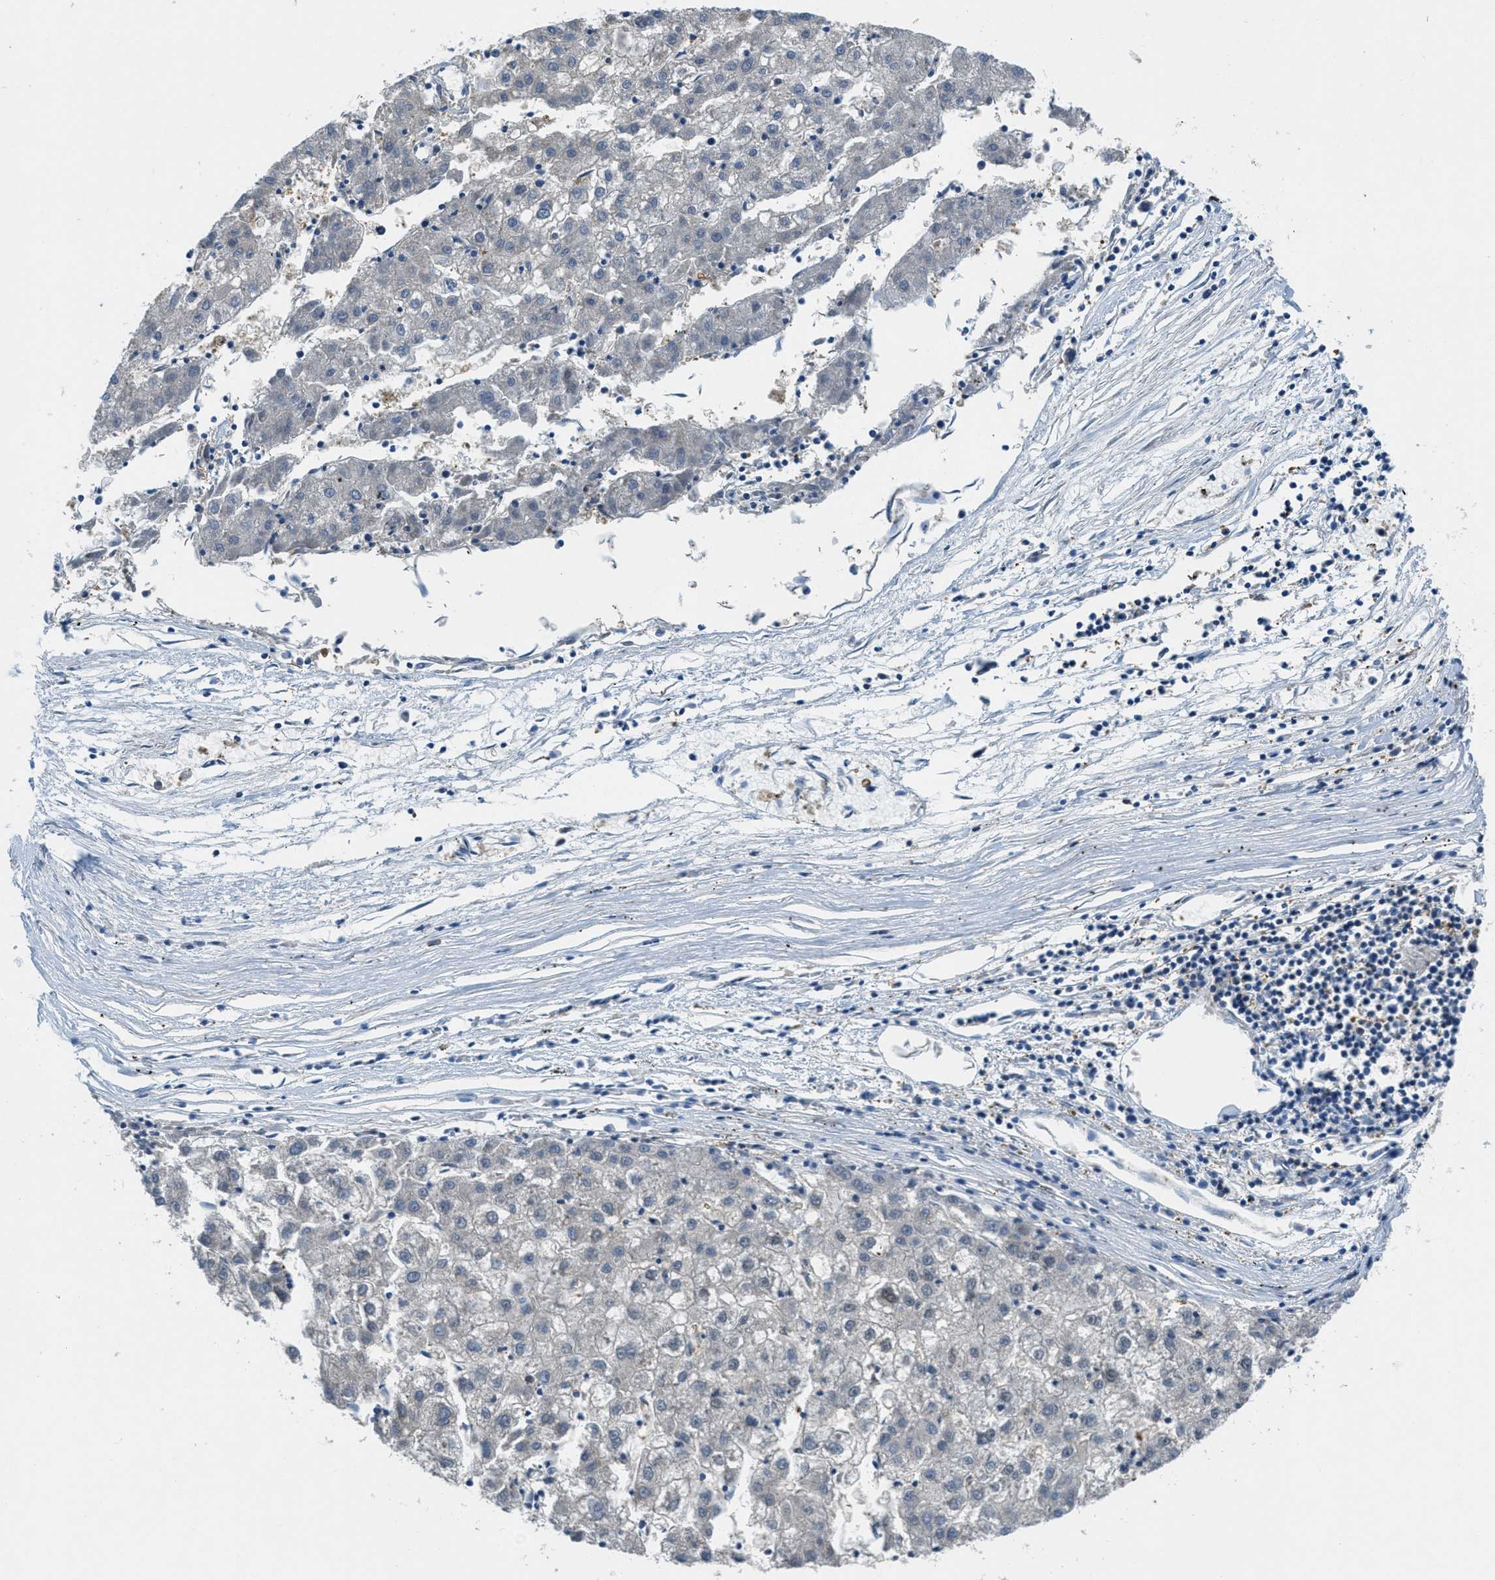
{"staining": {"intensity": "negative", "quantity": "none", "location": "none"}, "tissue": "liver cancer", "cell_type": "Tumor cells", "image_type": "cancer", "snomed": [{"axis": "morphology", "description": "Carcinoma, Hepatocellular, NOS"}, {"axis": "topography", "description": "Liver"}], "caption": "Tumor cells are negative for protein expression in human liver hepatocellular carcinoma.", "gene": "PIP5K1C", "patient": {"sex": "male", "age": 72}}